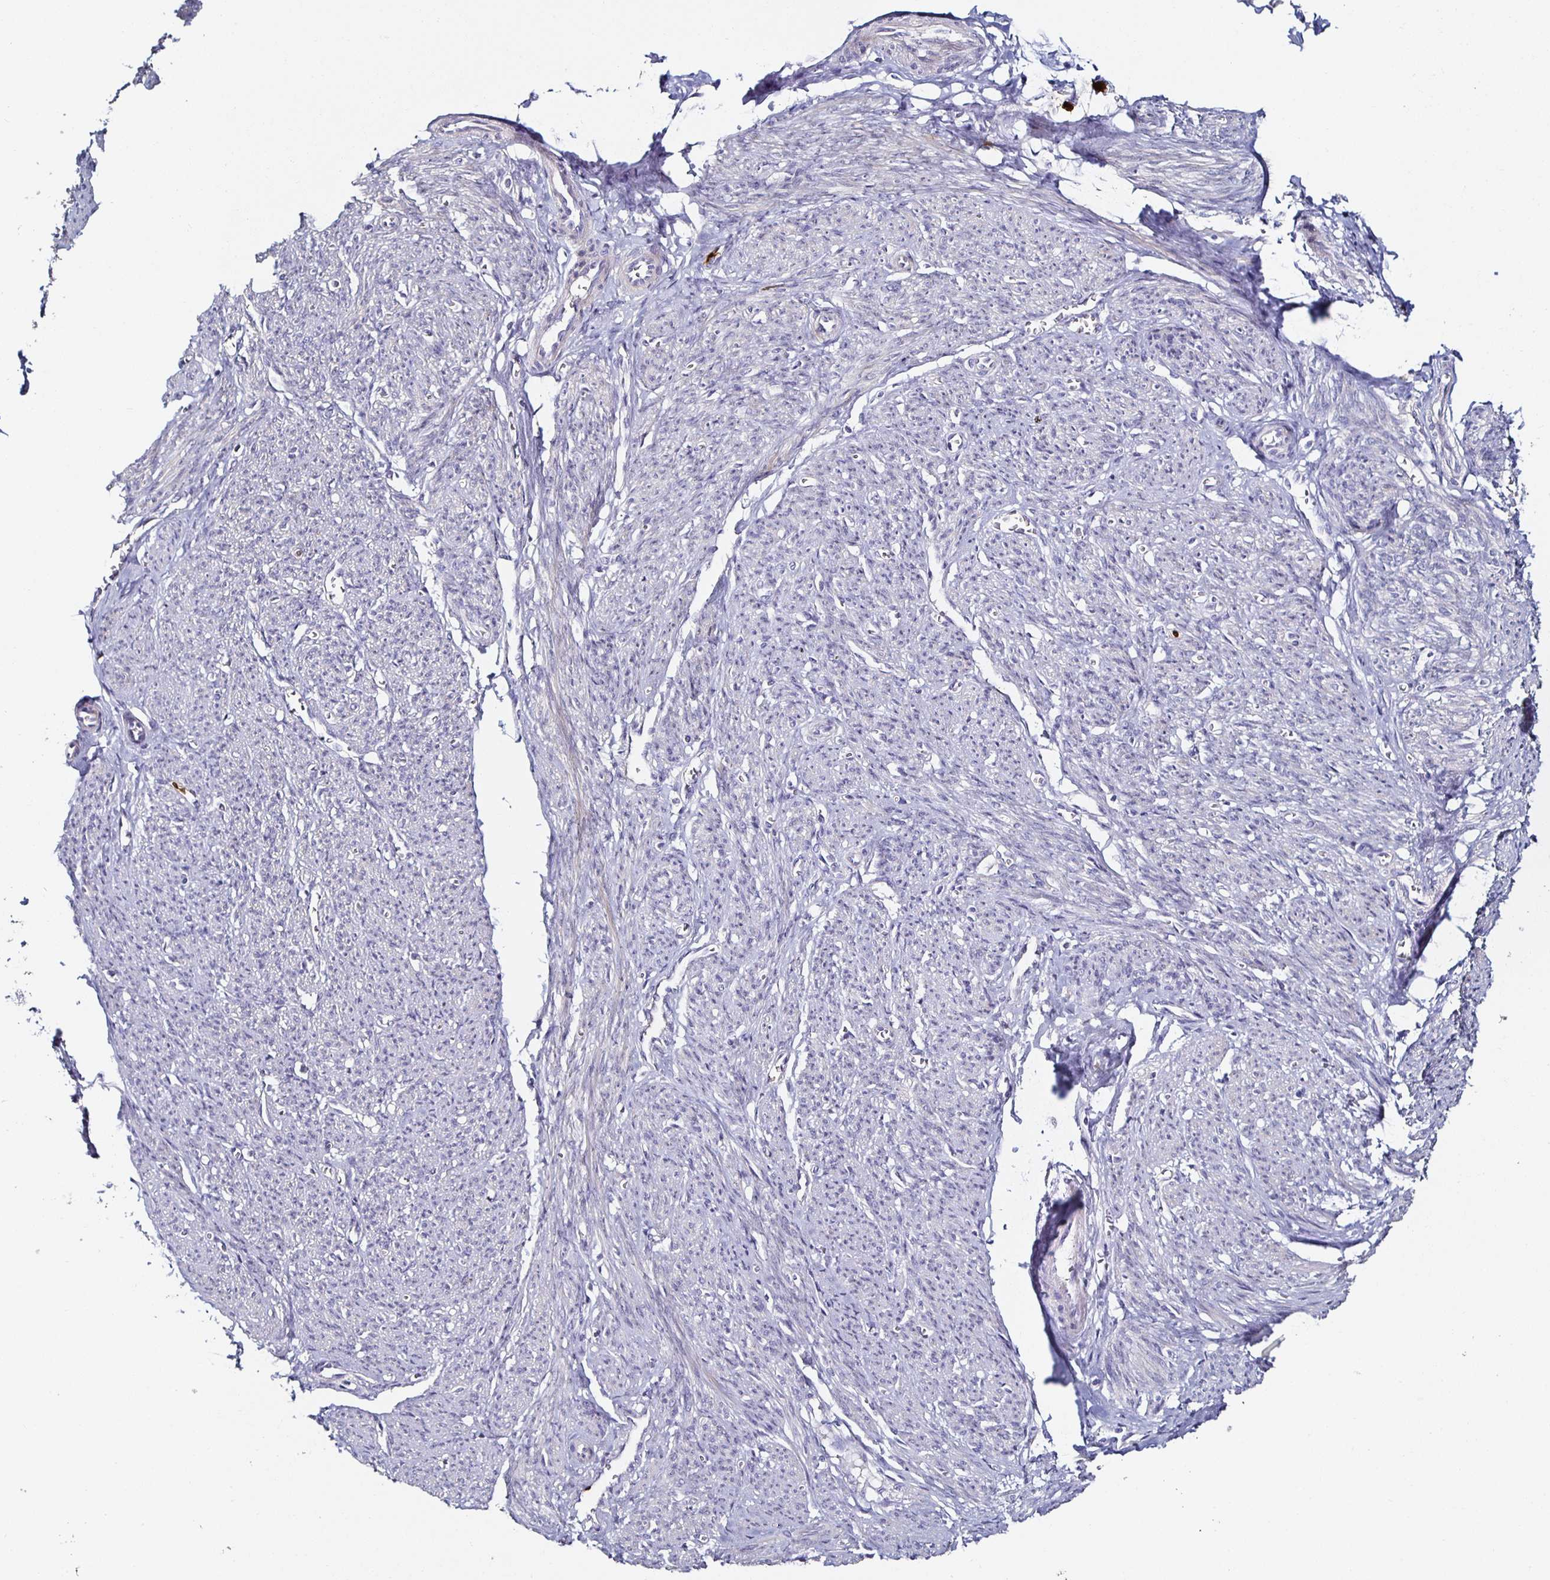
{"staining": {"intensity": "weak", "quantity": "<25%", "location": "cytoplasmic/membranous"}, "tissue": "smooth muscle", "cell_type": "Smooth muscle cells", "image_type": "normal", "snomed": [{"axis": "morphology", "description": "Normal tissue, NOS"}, {"axis": "topography", "description": "Smooth muscle"}], "caption": "A high-resolution histopathology image shows IHC staining of unremarkable smooth muscle, which displays no significant staining in smooth muscle cells.", "gene": "TLR4", "patient": {"sex": "female", "age": 65}}